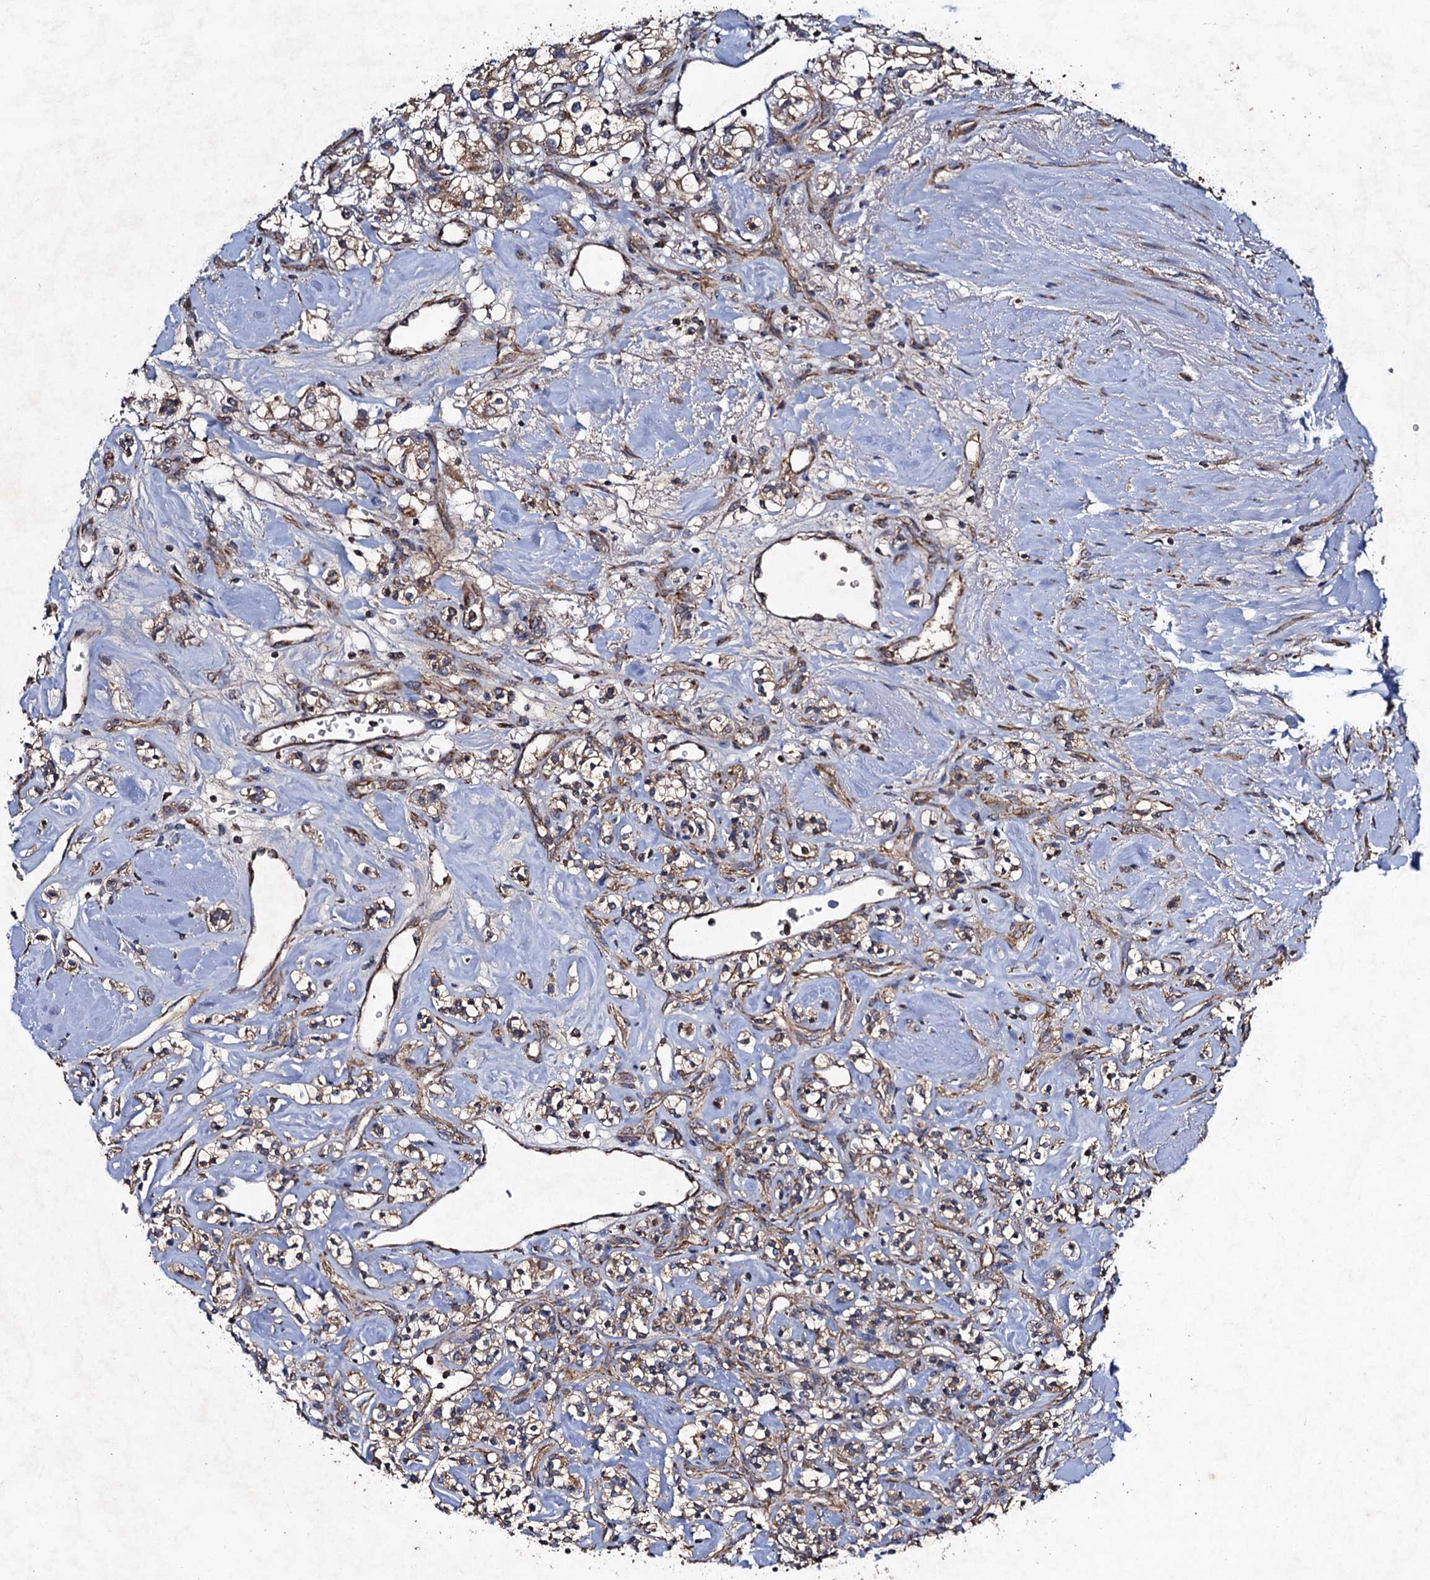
{"staining": {"intensity": "weak", "quantity": "25%-75%", "location": "cytoplasmic/membranous"}, "tissue": "renal cancer", "cell_type": "Tumor cells", "image_type": "cancer", "snomed": [{"axis": "morphology", "description": "Adenocarcinoma, NOS"}, {"axis": "topography", "description": "Kidney"}], "caption": "IHC staining of renal adenocarcinoma, which reveals low levels of weak cytoplasmic/membranous expression in approximately 25%-75% of tumor cells indicating weak cytoplasmic/membranous protein positivity. The staining was performed using DAB (3,3'-diaminobenzidine) (brown) for protein detection and nuclei were counterstained in hematoxylin (blue).", "gene": "NDUFA13", "patient": {"sex": "male", "age": 77}}